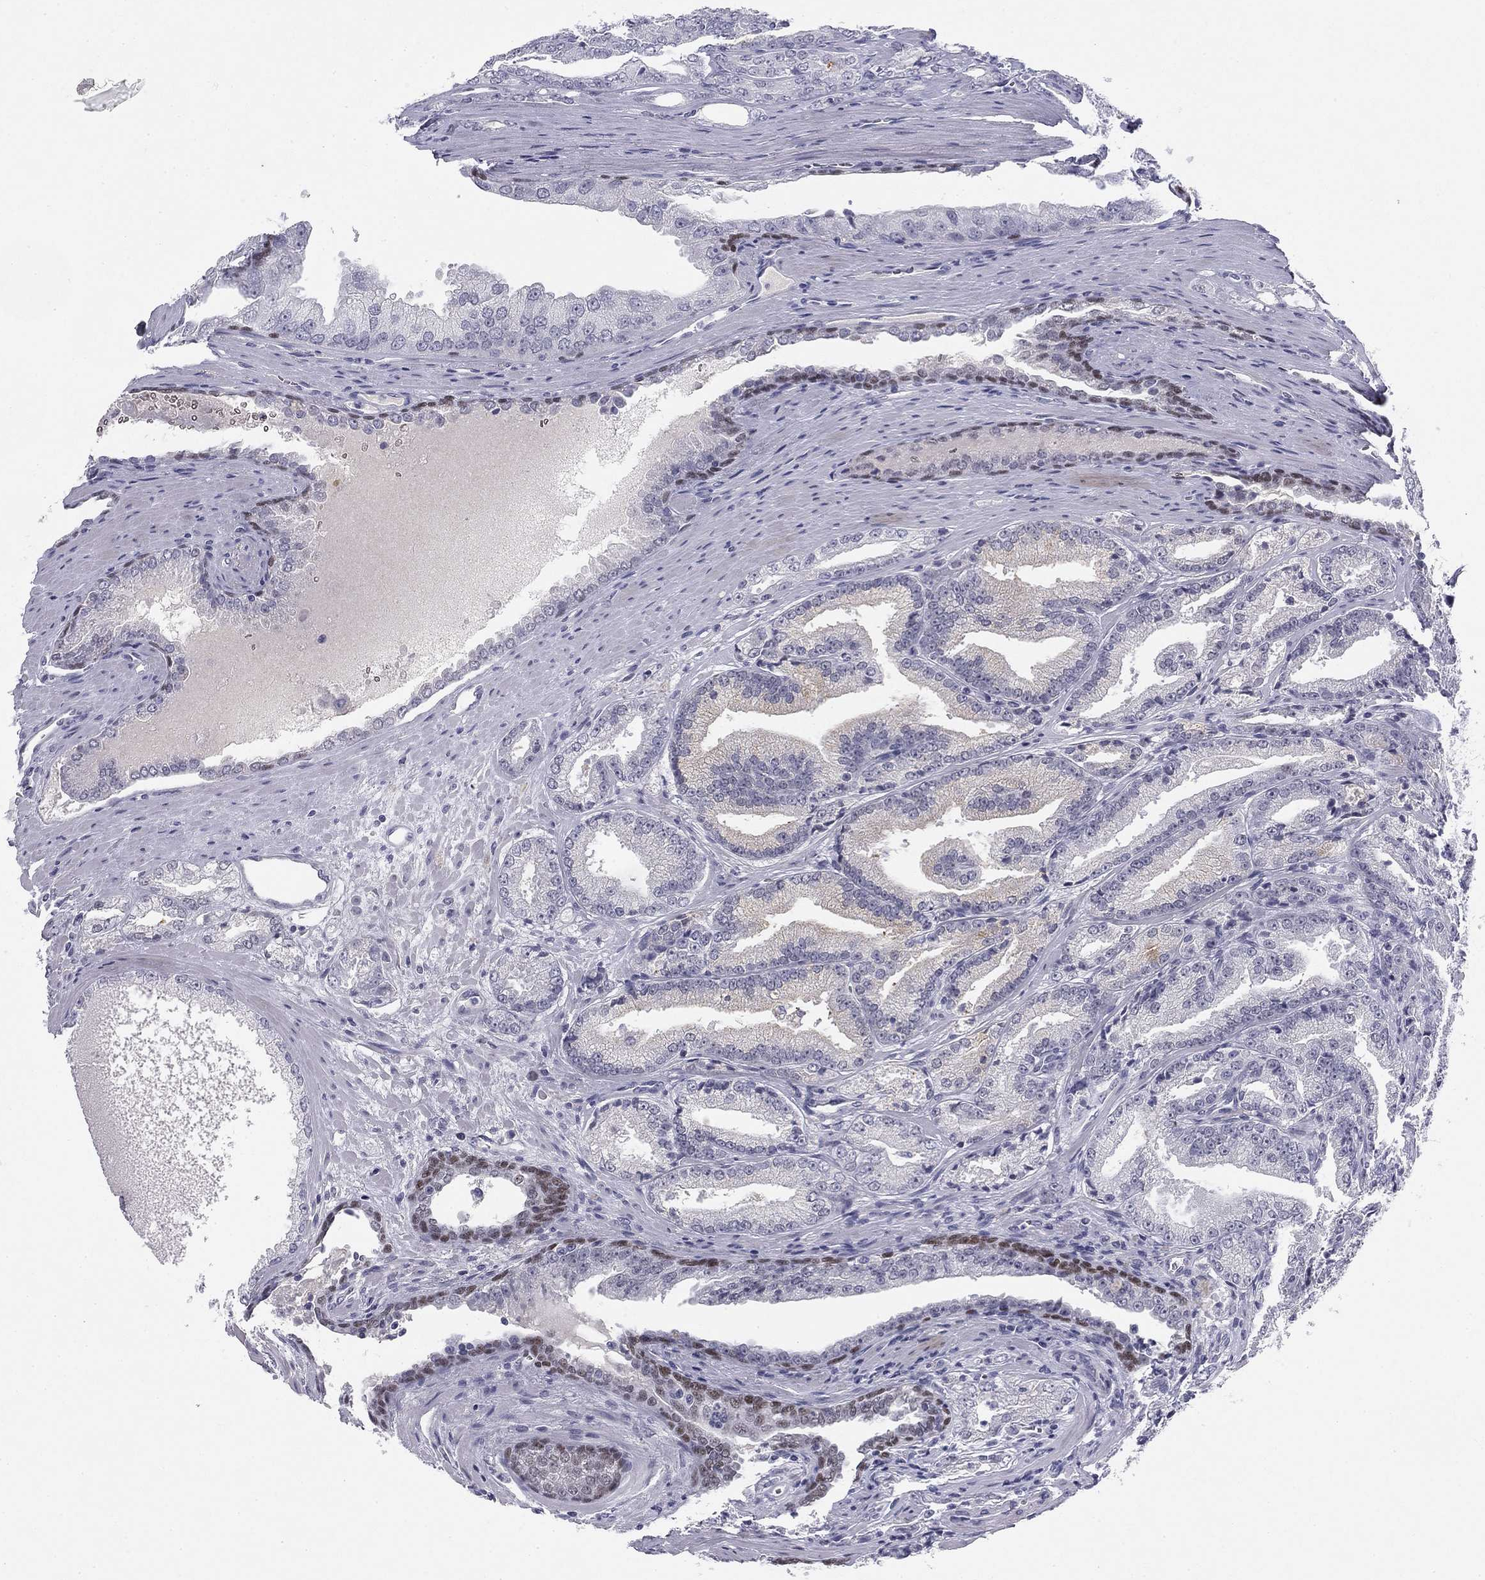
{"staining": {"intensity": "negative", "quantity": "none", "location": "none"}, "tissue": "prostate cancer", "cell_type": "Tumor cells", "image_type": "cancer", "snomed": [{"axis": "morphology", "description": "Adenocarcinoma, NOS"}, {"axis": "morphology", "description": "Adenocarcinoma, High grade"}, {"axis": "topography", "description": "Prostate"}], "caption": "Prostate cancer (high-grade adenocarcinoma) stained for a protein using immunohistochemistry reveals no positivity tumor cells.", "gene": "TFAP2B", "patient": {"sex": "male", "age": 70}}